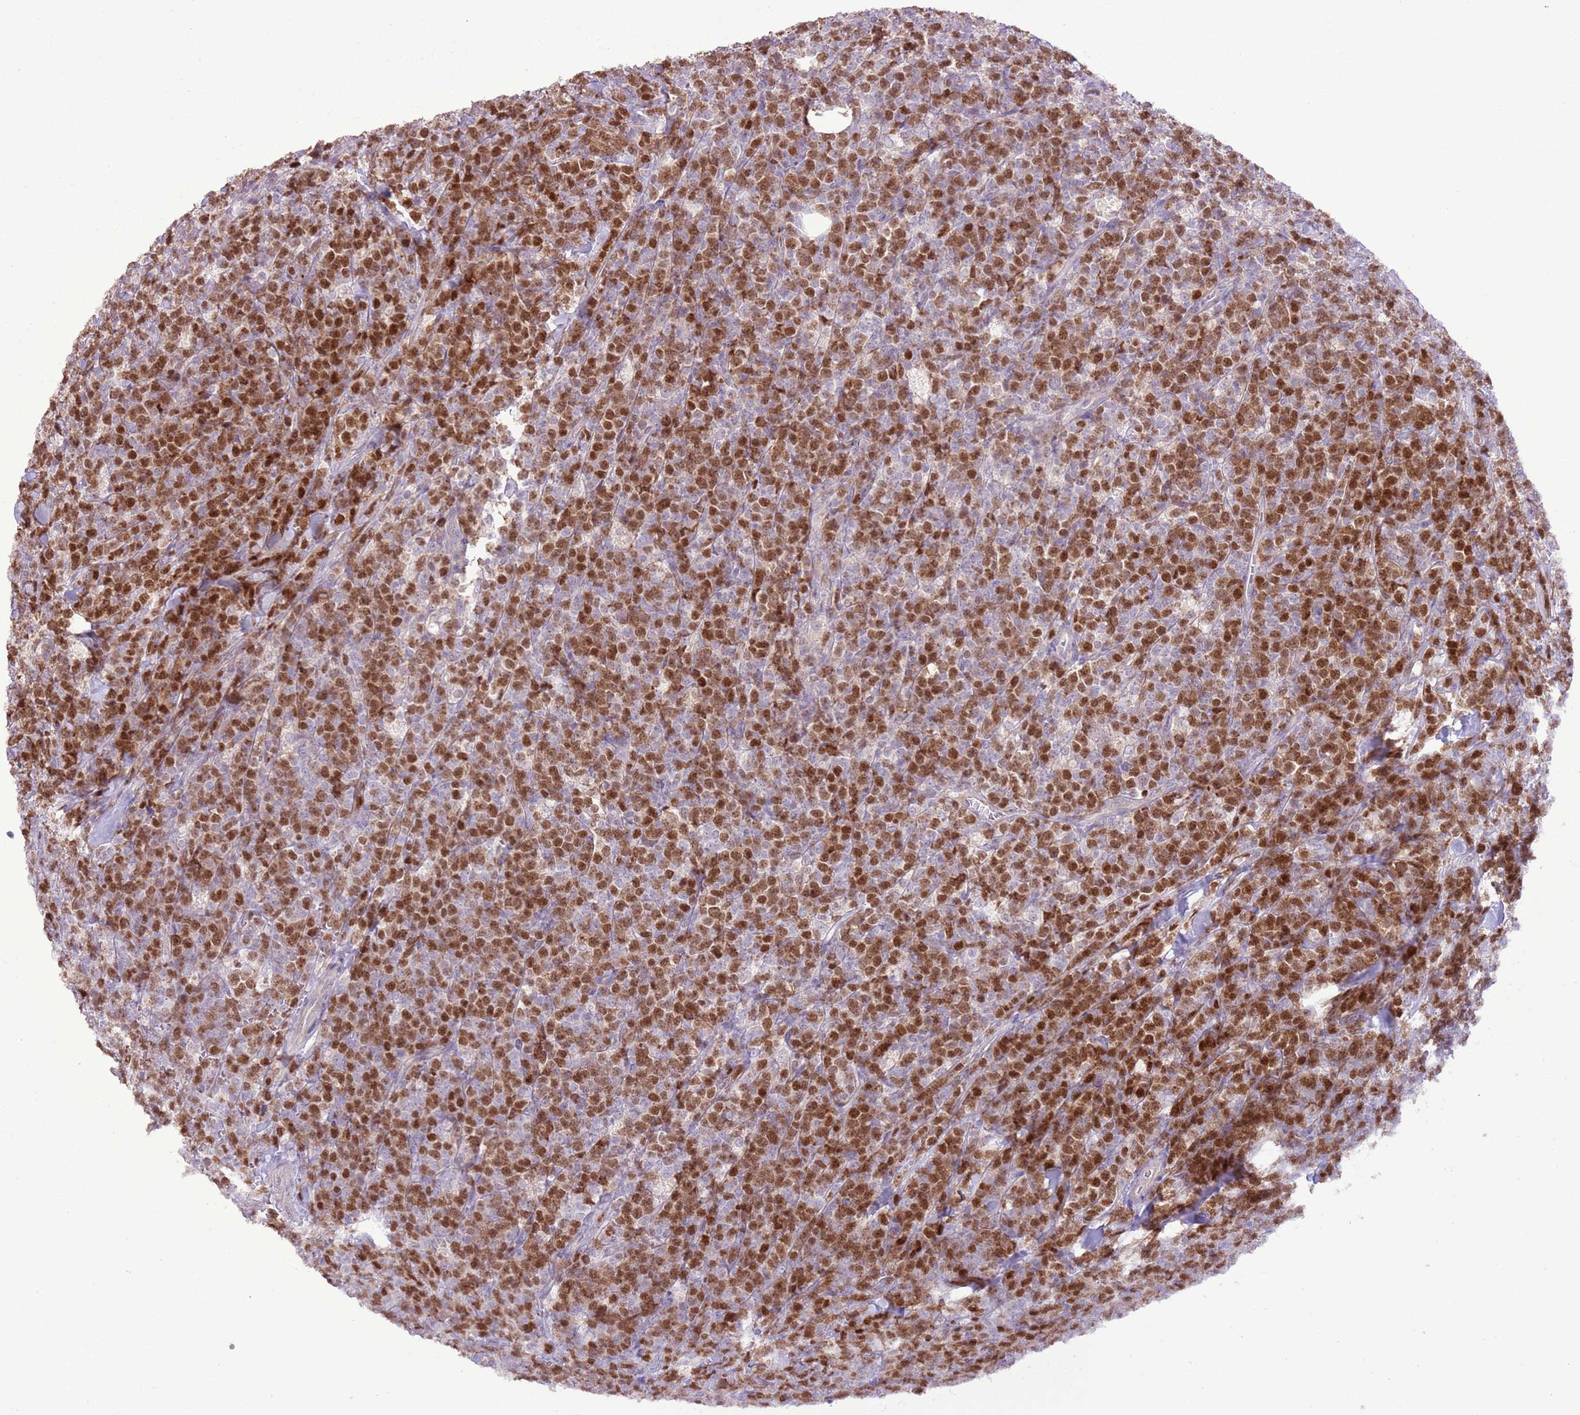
{"staining": {"intensity": "moderate", "quantity": ">75%", "location": "nuclear"}, "tissue": "lymphoma", "cell_type": "Tumor cells", "image_type": "cancer", "snomed": [{"axis": "morphology", "description": "Malignant lymphoma, non-Hodgkin's type, High grade"}, {"axis": "topography", "description": "Small intestine"}], "caption": "Immunohistochemistry (IHC) photomicrograph of neoplastic tissue: human lymphoma stained using immunohistochemistry (IHC) demonstrates medium levels of moderate protein expression localized specifically in the nuclear of tumor cells, appearing as a nuclear brown color.", "gene": "GMNN", "patient": {"sex": "male", "age": 8}}